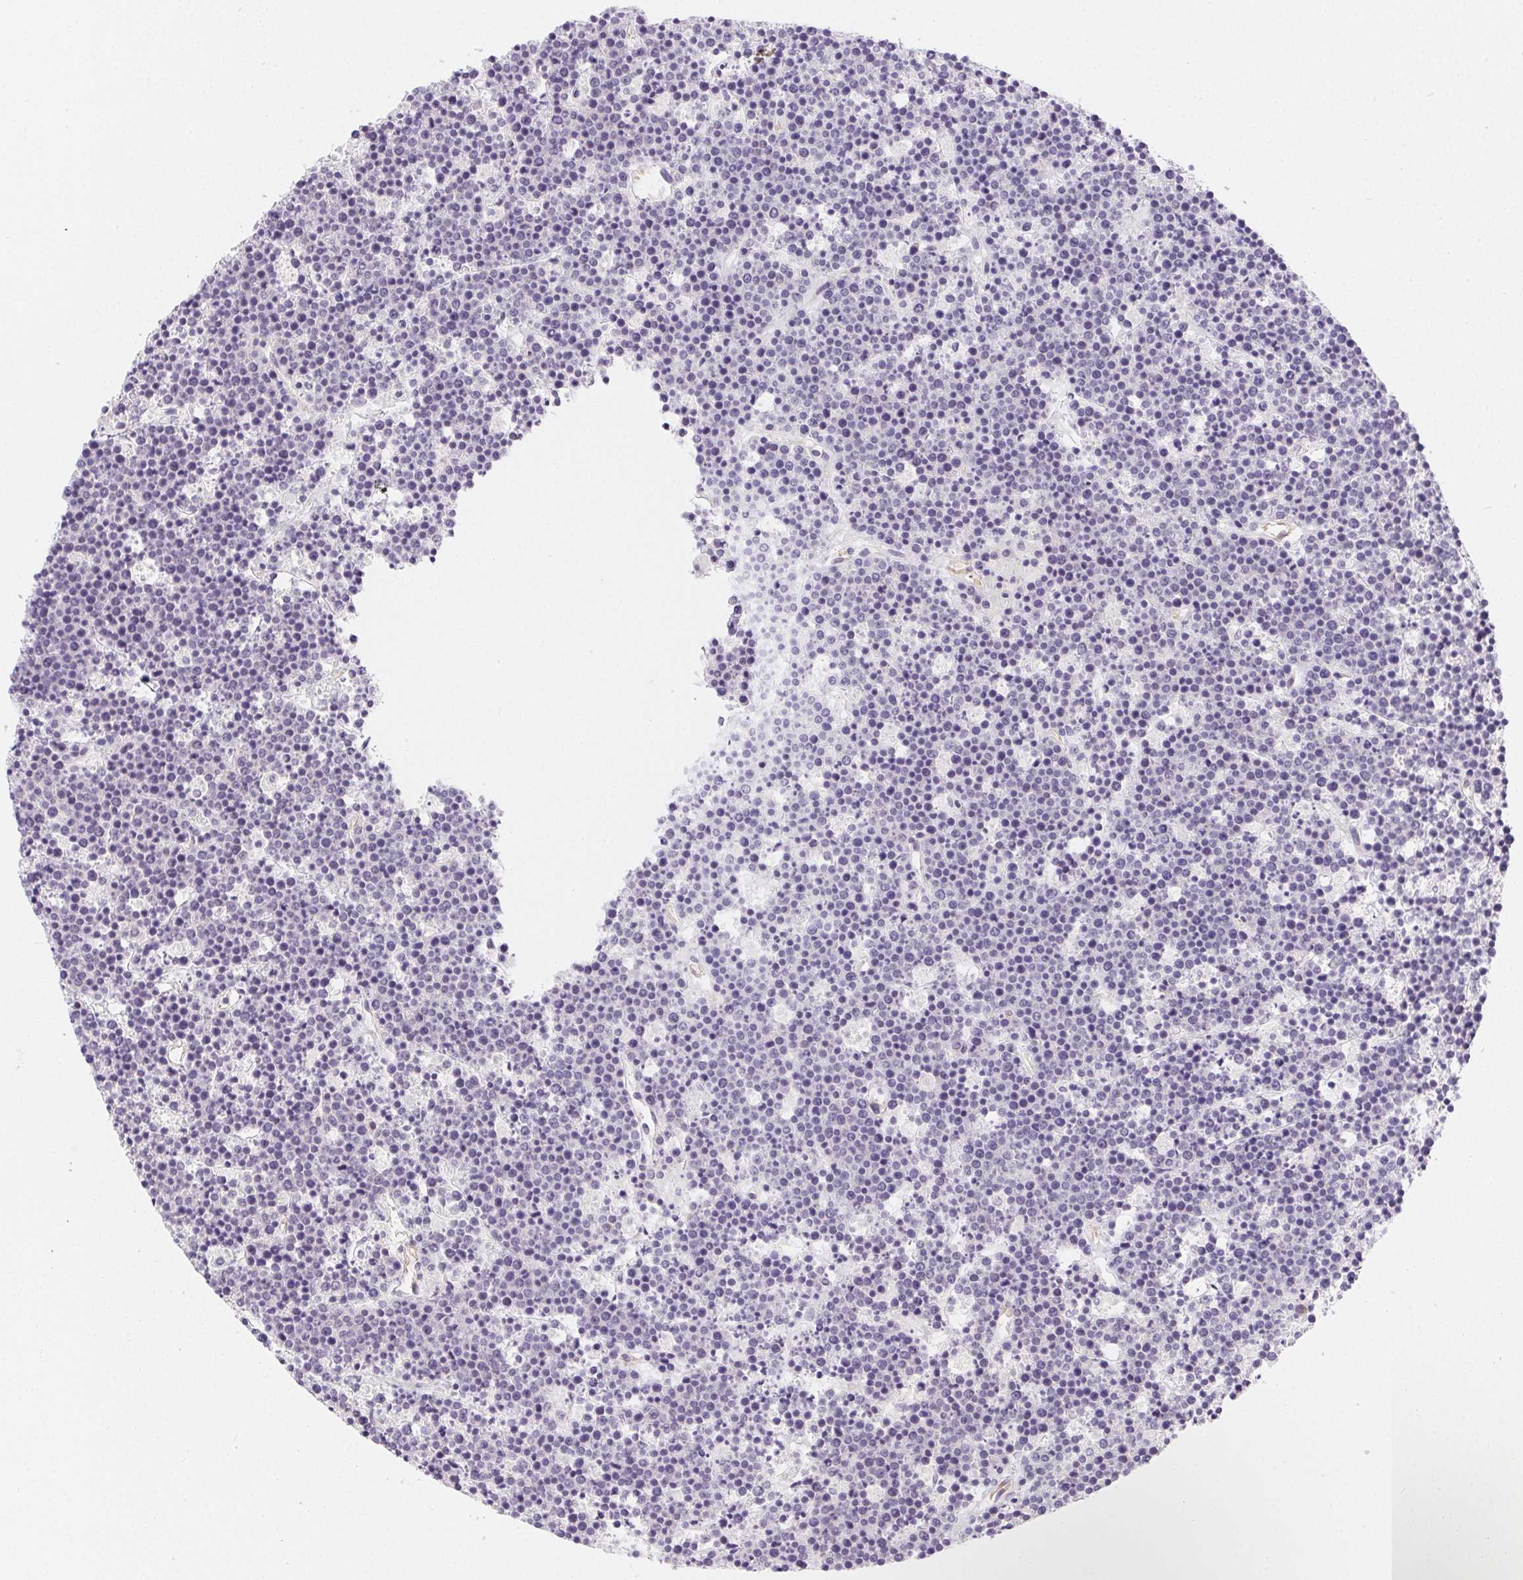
{"staining": {"intensity": "negative", "quantity": "none", "location": "none"}, "tissue": "lymphoma", "cell_type": "Tumor cells", "image_type": "cancer", "snomed": [{"axis": "morphology", "description": "Malignant lymphoma, non-Hodgkin's type, High grade"}, {"axis": "topography", "description": "Ovary"}], "caption": "The IHC image has no significant staining in tumor cells of high-grade malignant lymphoma, non-Hodgkin's type tissue. Brightfield microscopy of immunohistochemistry stained with DAB (brown) and hematoxylin (blue), captured at high magnification.", "gene": "CSN1S1", "patient": {"sex": "female", "age": 56}}